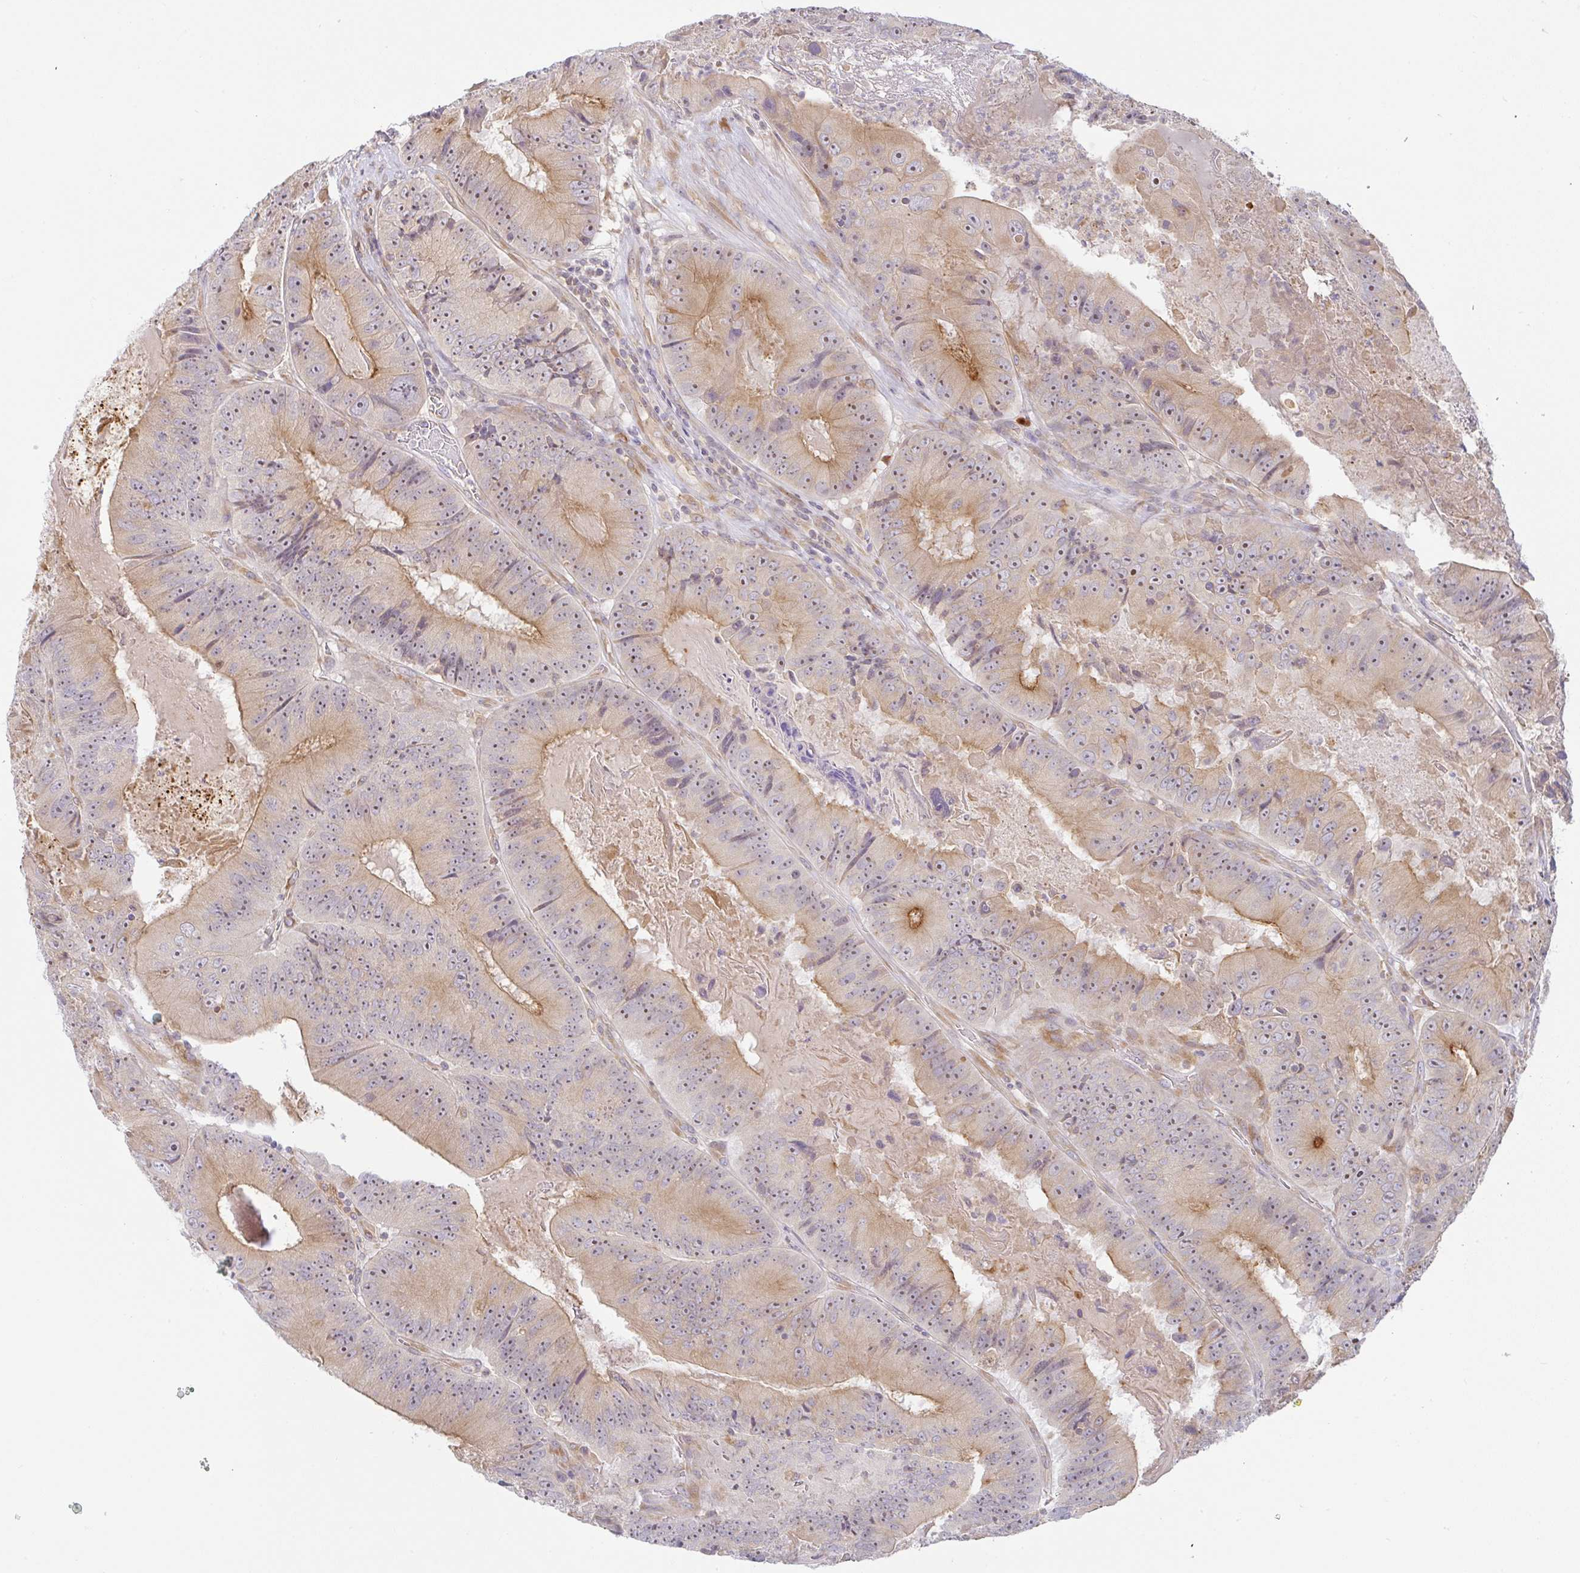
{"staining": {"intensity": "moderate", "quantity": "25%-75%", "location": "cytoplasmic/membranous,nuclear"}, "tissue": "colorectal cancer", "cell_type": "Tumor cells", "image_type": "cancer", "snomed": [{"axis": "morphology", "description": "Adenocarcinoma, NOS"}, {"axis": "topography", "description": "Colon"}], "caption": "IHC of human adenocarcinoma (colorectal) reveals medium levels of moderate cytoplasmic/membranous and nuclear staining in approximately 25%-75% of tumor cells.", "gene": "DERL2", "patient": {"sex": "female", "age": 86}}